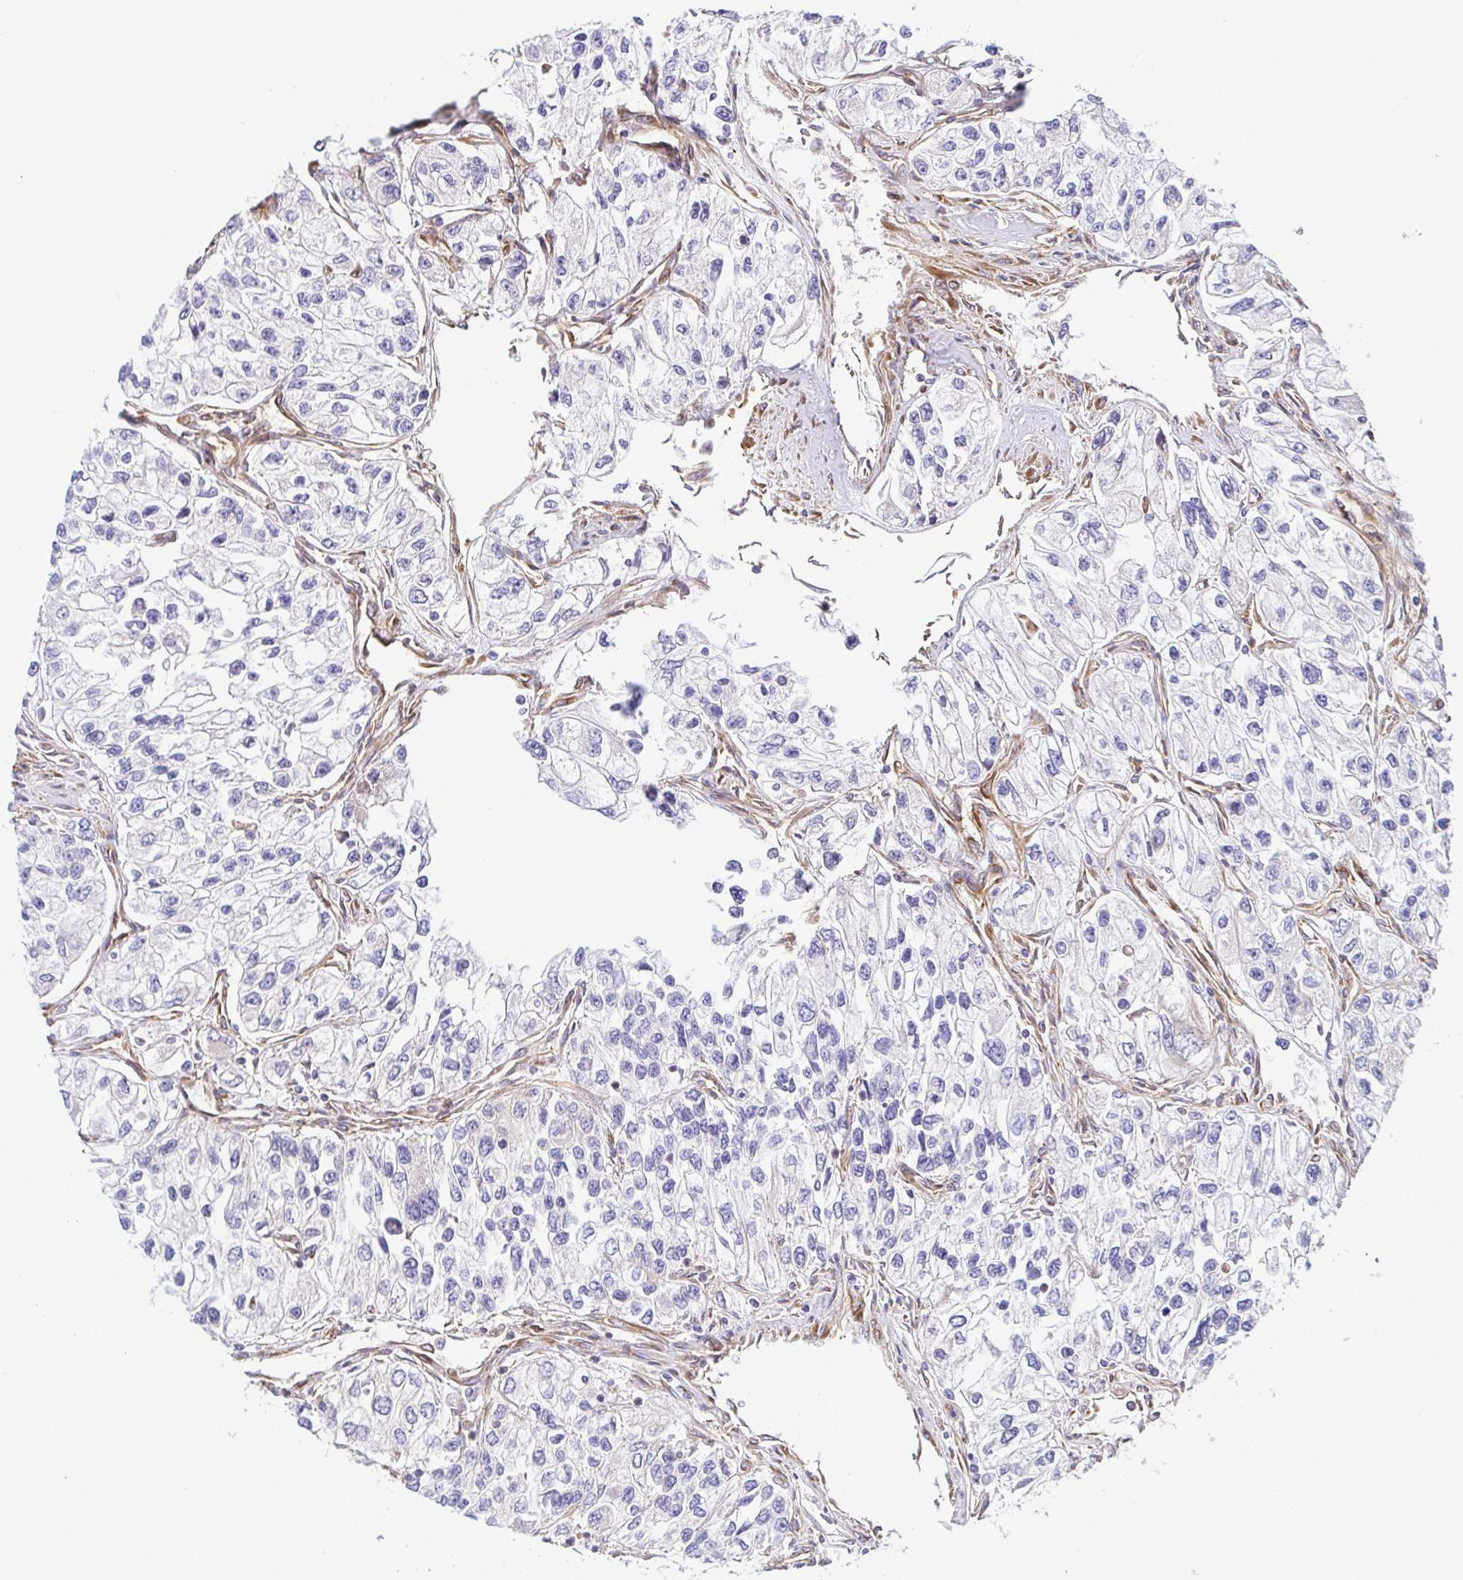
{"staining": {"intensity": "negative", "quantity": "none", "location": "none"}, "tissue": "renal cancer", "cell_type": "Tumor cells", "image_type": "cancer", "snomed": [{"axis": "morphology", "description": "Adenocarcinoma, NOS"}, {"axis": "topography", "description": "Kidney"}], "caption": "A photomicrograph of adenocarcinoma (renal) stained for a protein exhibits no brown staining in tumor cells.", "gene": "KIF5B", "patient": {"sex": "female", "age": 59}}